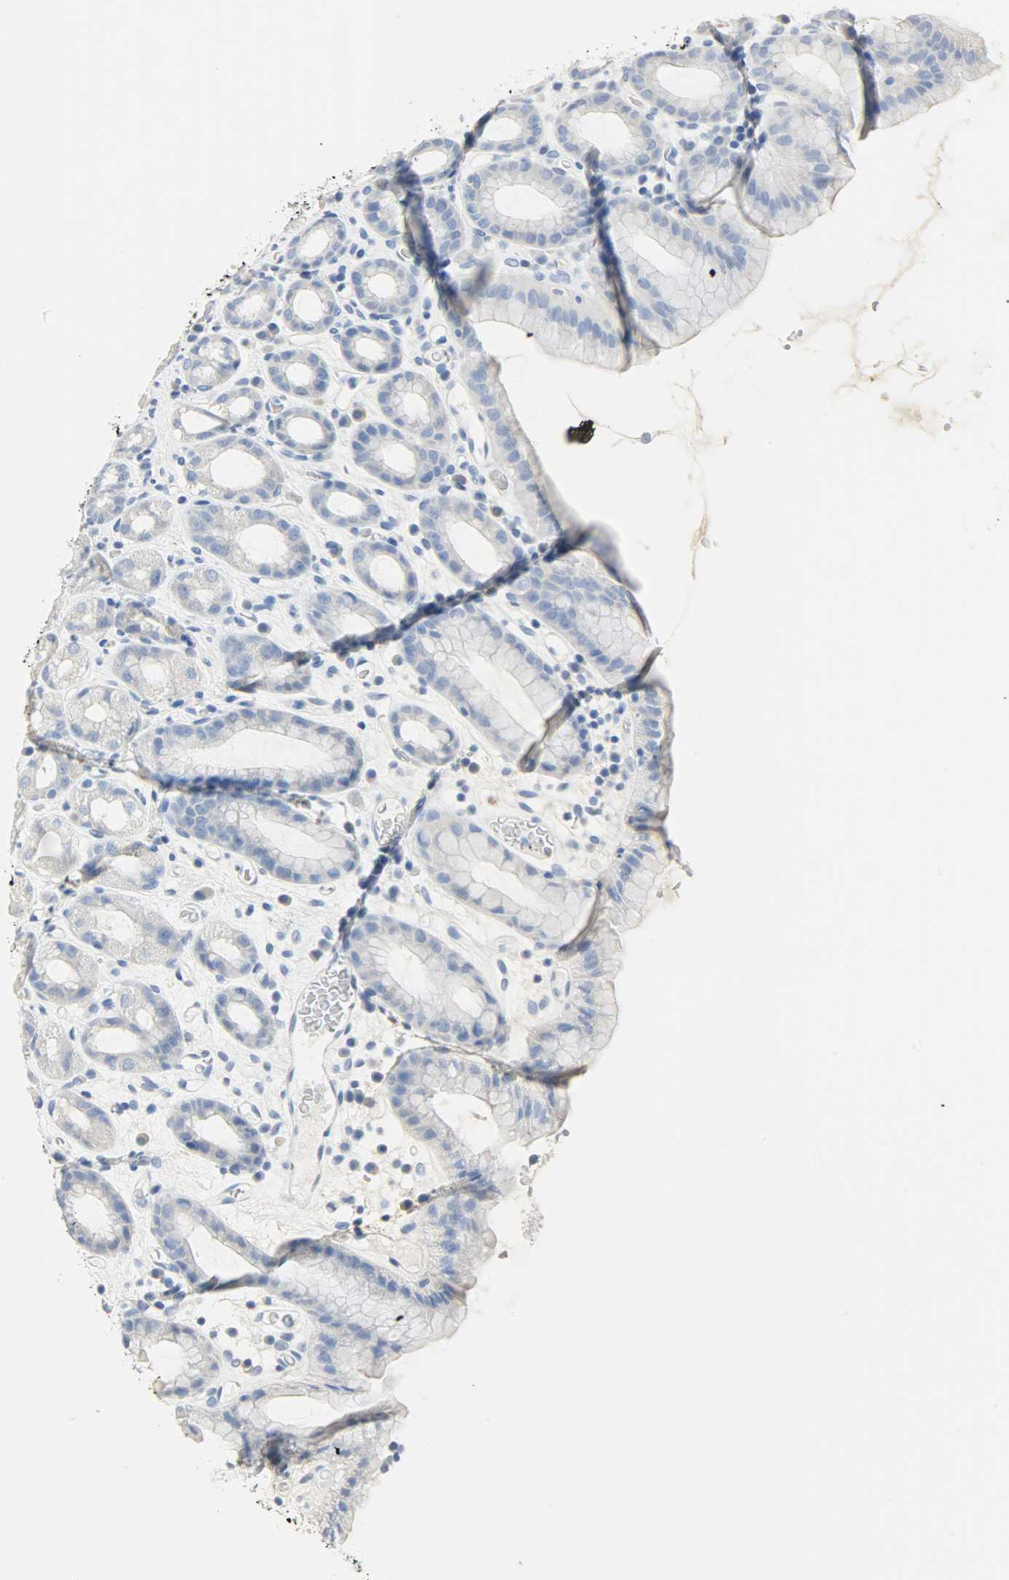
{"staining": {"intensity": "negative", "quantity": "none", "location": "none"}, "tissue": "stomach", "cell_type": "Glandular cells", "image_type": "normal", "snomed": [{"axis": "morphology", "description": "Normal tissue, NOS"}, {"axis": "topography", "description": "Stomach, upper"}], "caption": "The IHC photomicrograph has no significant positivity in glandular cells of stomach.", "gene": "CA3", "patient": {"sex": "male", "age": 68}}